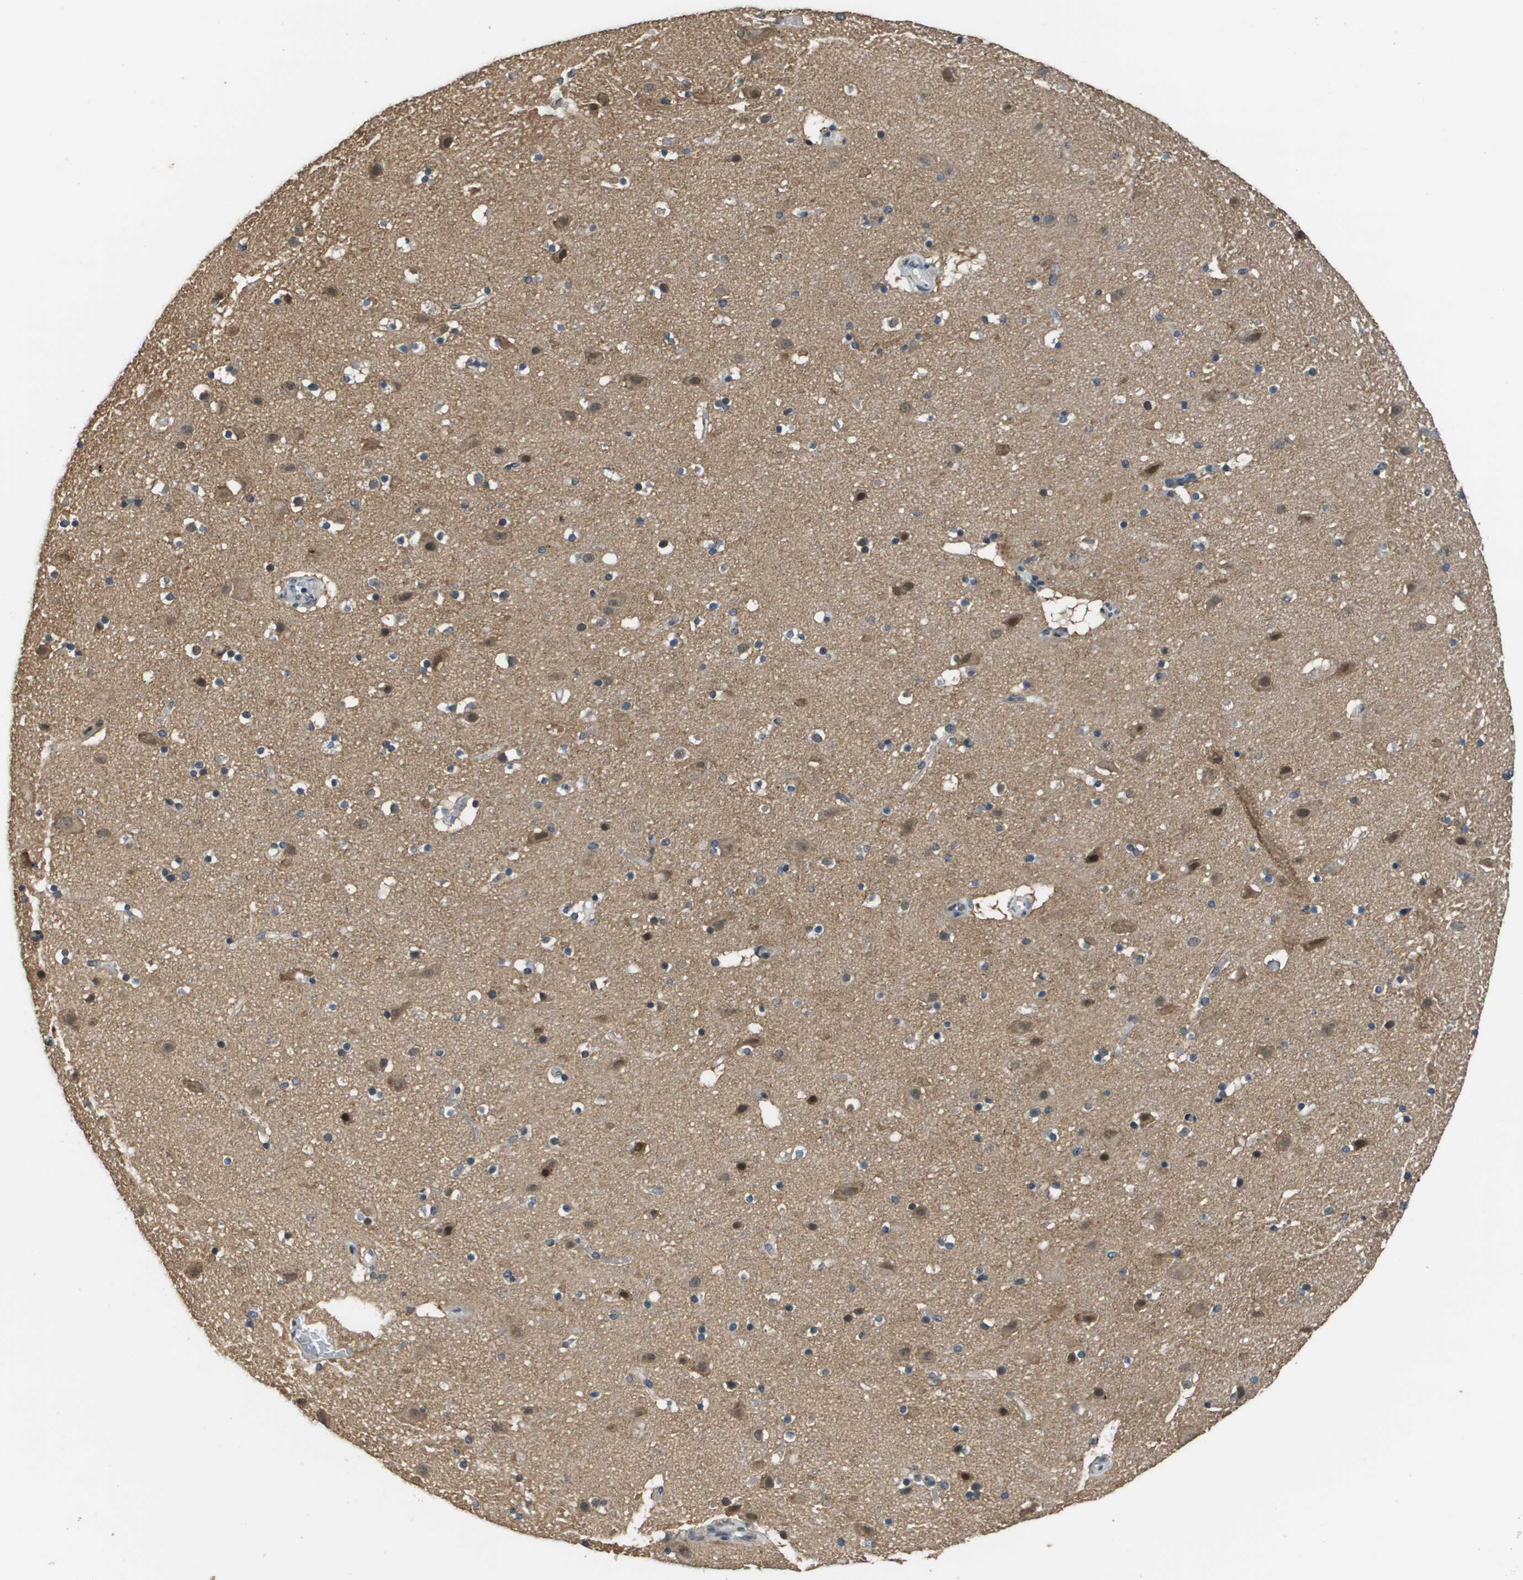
{"staining": {"intensity": "negative", "quantity": "none", "location": "none"}, "tissue": "cerebral cortex", "cell_type": "Endothelial cells", "image_type": "normal", "snomed": [{"axis": "morphology", "description": "Normal tissue, NOS"}, {"axis": "topography", "description": "Cerebral cortex"}], "caption": "IHC histopathology image of unremarkable human cerebral cortex stained for a protein (brown), which displays no expression in endothelial cells. (DAB (3,3'-diaminobenzidine) IHC, high magnification).", "gene": "FANCC", "patient": {"sex": "male", "age": 45}}